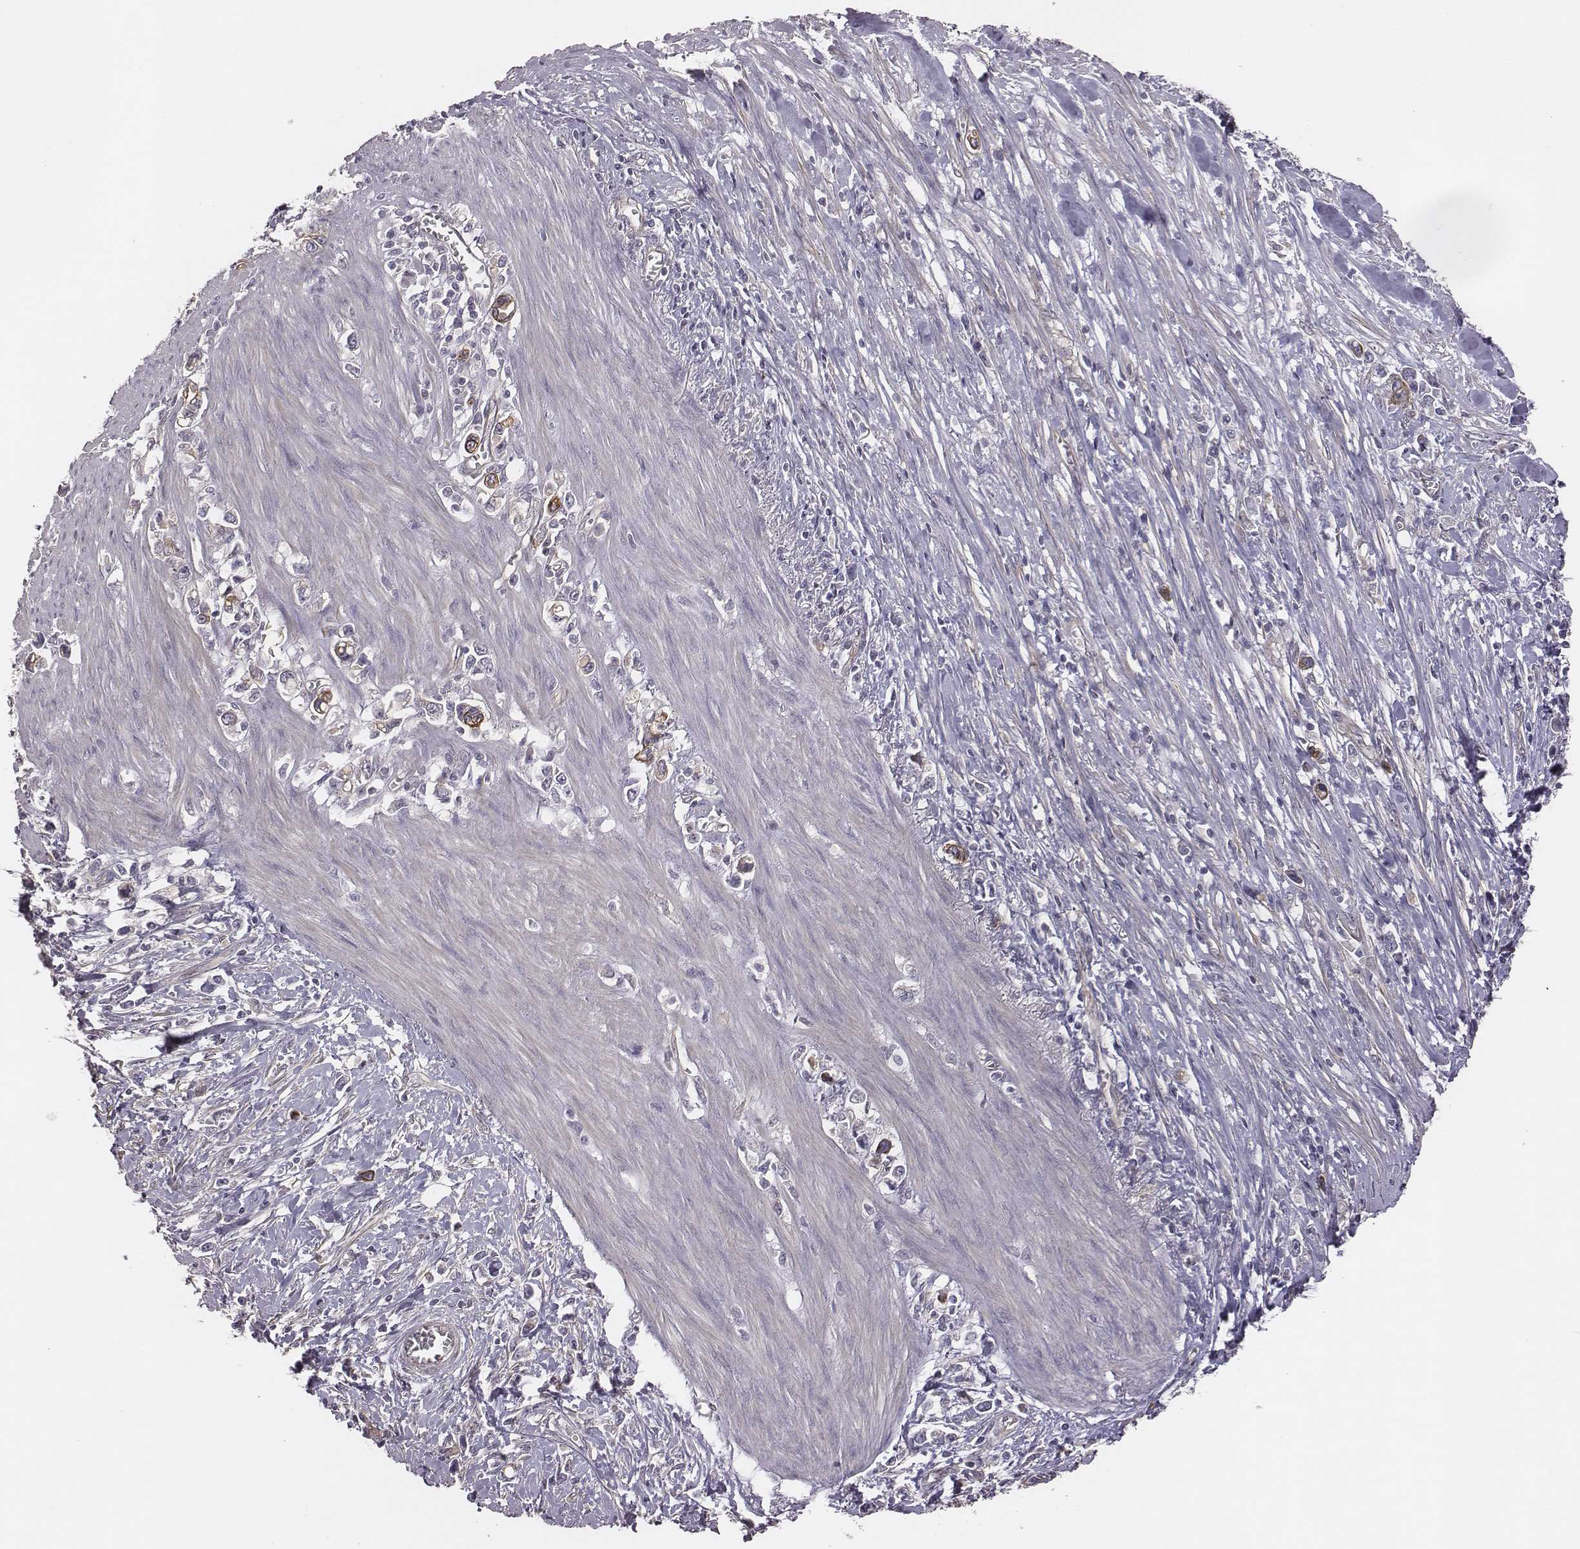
{"staining": {"intensity": "negative", "quantity": "none", "location": "none"}, "tissue": "stomach cancer", "cell_type": "Tumor cells", "image_type": "cancer", "snomed": [{"axis": "morphology", "description": "Adenocarcinoma, NOS"}, {"axis": "topography", "description": "Stomach"}], "caption": "Stomach cancer stained for a protein using immunohistochemistry (IHC) demonstrates no staining tumor cells.", "gene": "SCARF1", "patient": {"sex": "male", "age": 63}}